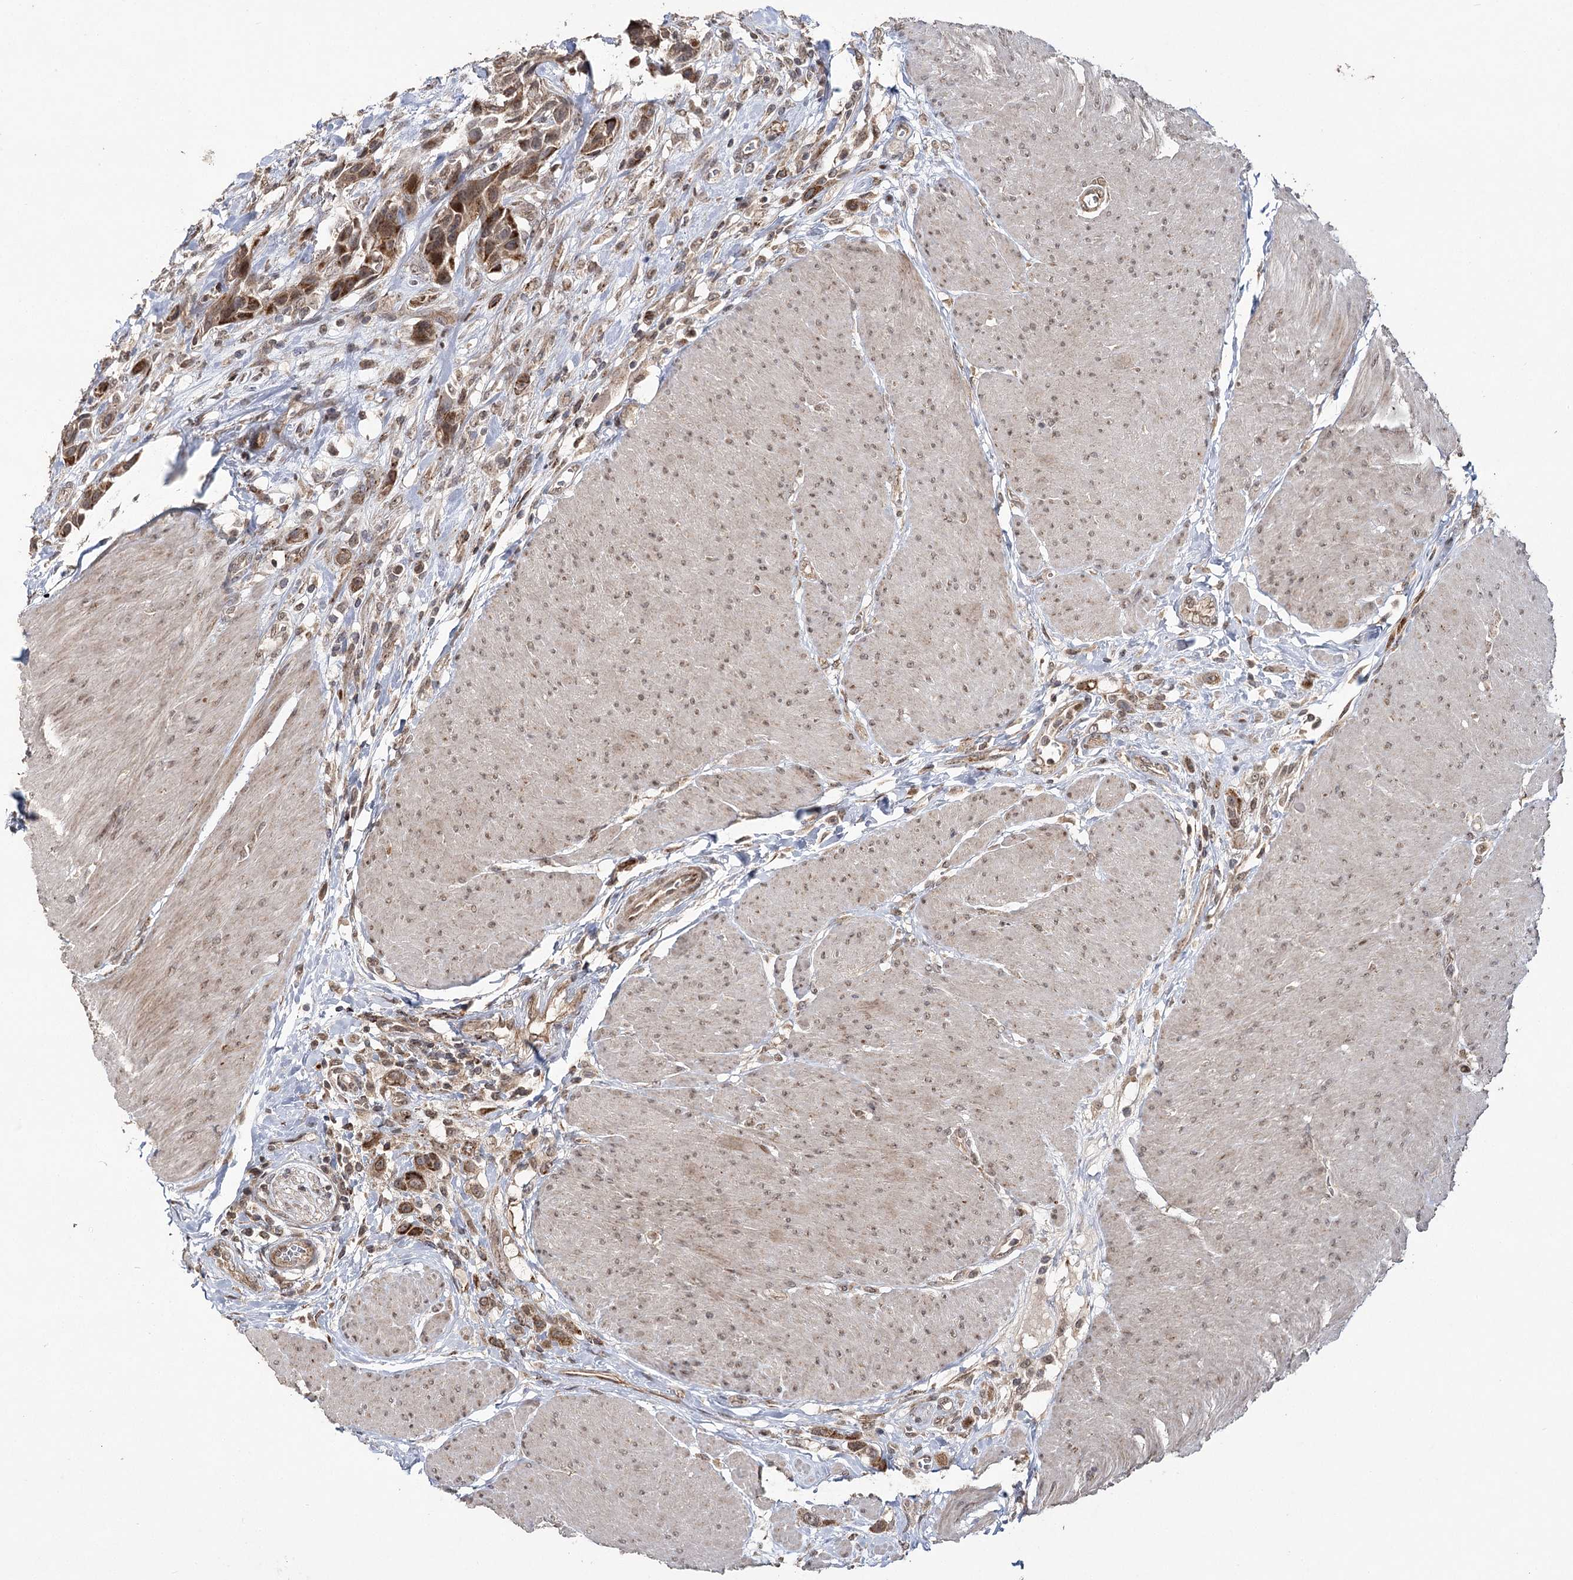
{"staining": {"intensity": "moderate", "quantity": ">75%", "location": "cytoplasmic/membranous"}, "tissue": "urothelial cancer", "cell_type": "Tumor cells", "image_type": "cancer", "snomed": [{"axis": "morphology", "description": "Urothelial carcinoma, High grade"}, {"axis": "topography", "description": "Urinary bladder"}], "caption": "IHC (DAB (3,3'-diaminobenzidine)) staining of human high-grade urothelial carcinoma reveals moderate cytoplasmic/membranous protein expression in about >75% of tumor cells. (IHC, brightfield microscopy, high magnification).", "gene": "ZNRF3", "patient": {"sex": "male", "age": 50}}